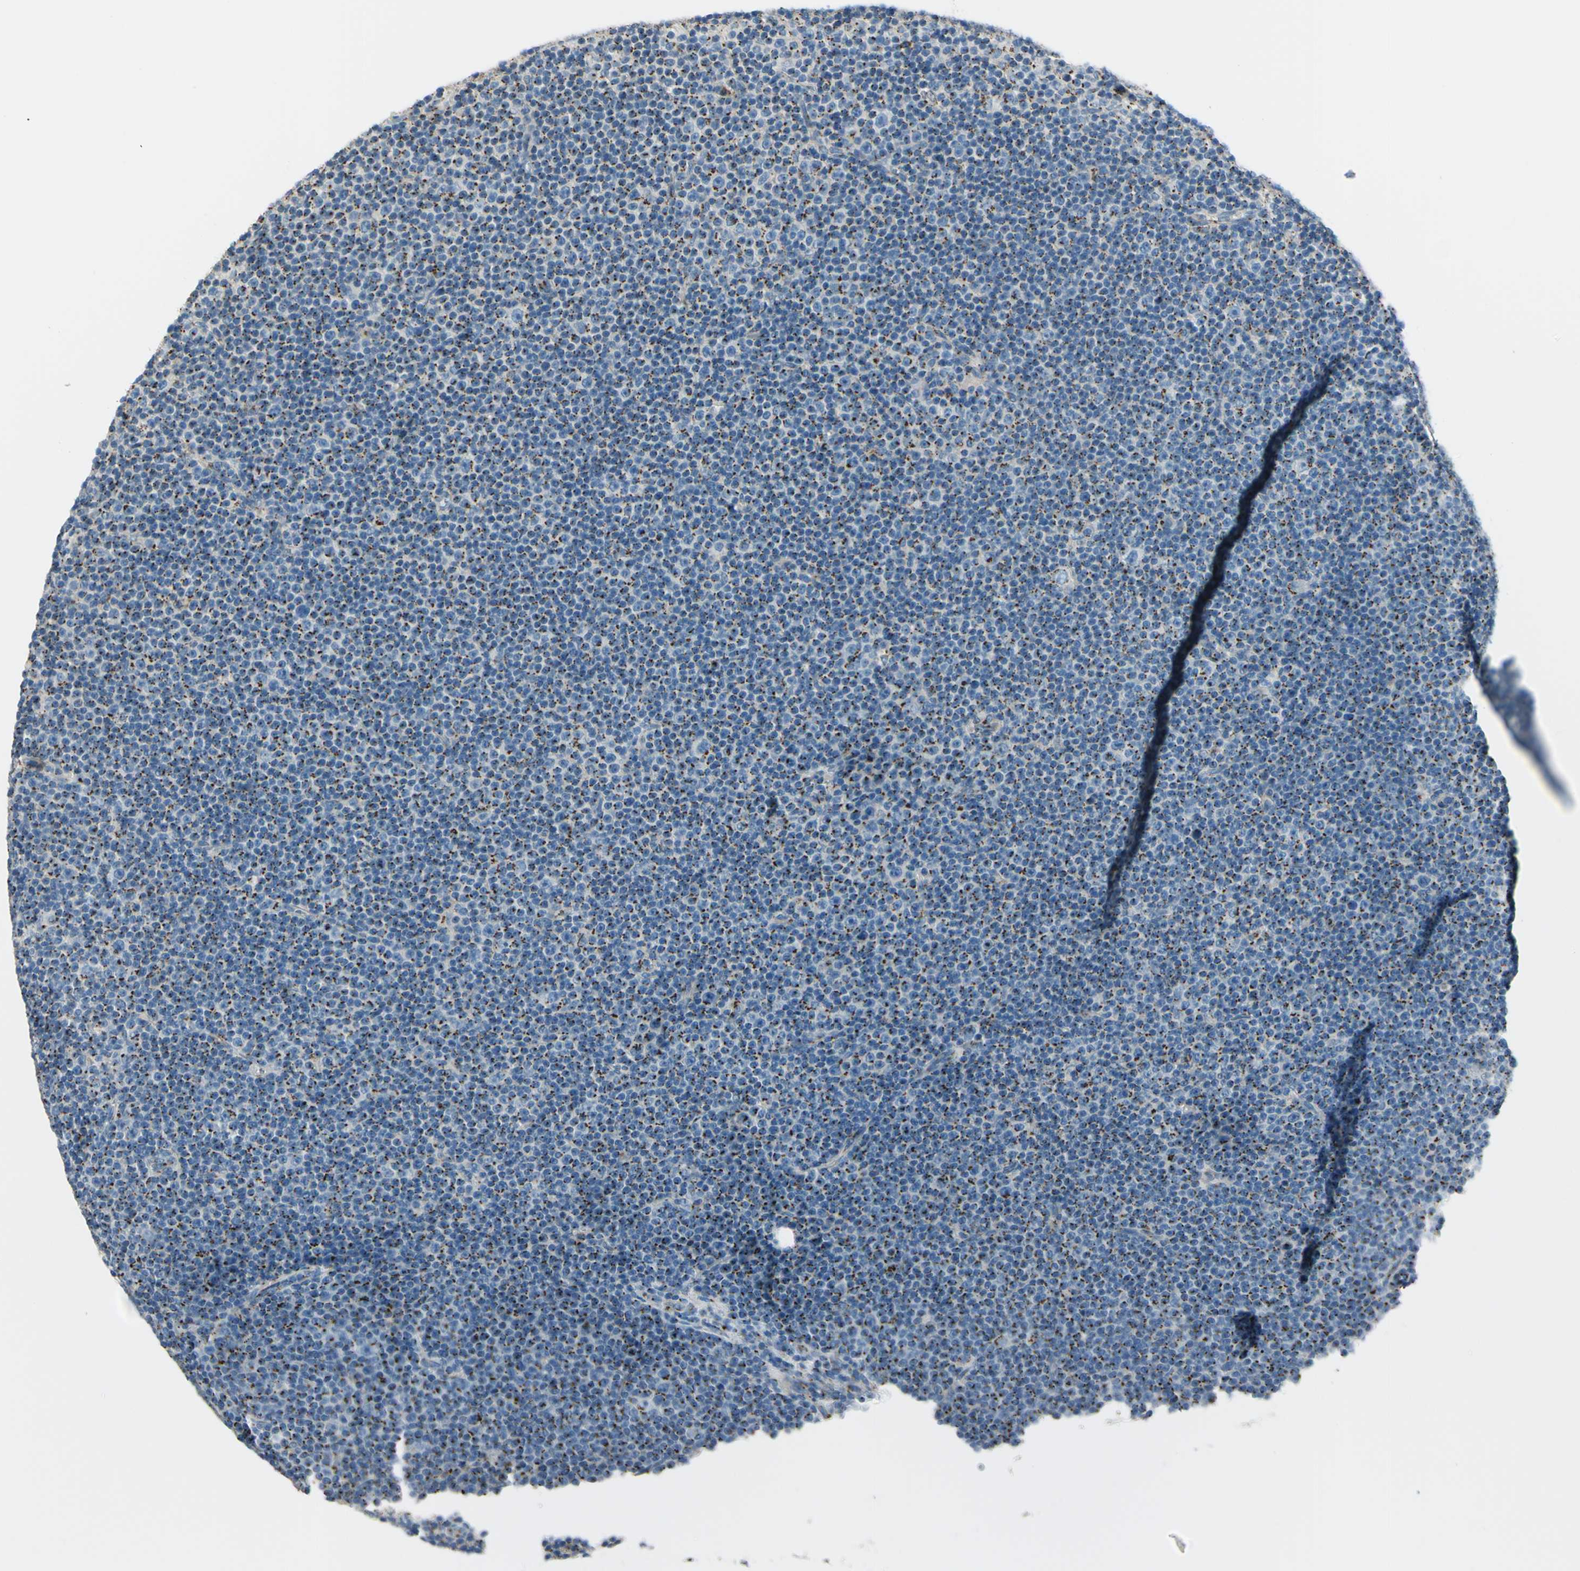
{"staining": {"intensity": "strong", "quantity": ">75%", "location": "cytoplasmic/membranous"}, "tissue": "lymphoma", "cell_type": "Tumor cells", "image_type": "cancer", "snomed": [{"axis": "morphology", "description": "Malignant lymphoma, non-Hodgkin's type, Low grade"}, {"axis": "topography", "description": "Lymph node"}], "caption": "A high amount of strong cytoplasmic/membranous expression is appreciated in about >75% of tumor cells in lymphoma tissue. (Stains: DAB (3,3'-diaminobenzidine) in brown, nuclei in blue, Microscopy: brightfield microscopy at high magnification).", "gene": "B4GALT1", "patient": {"sex": "female", "age": 67}}